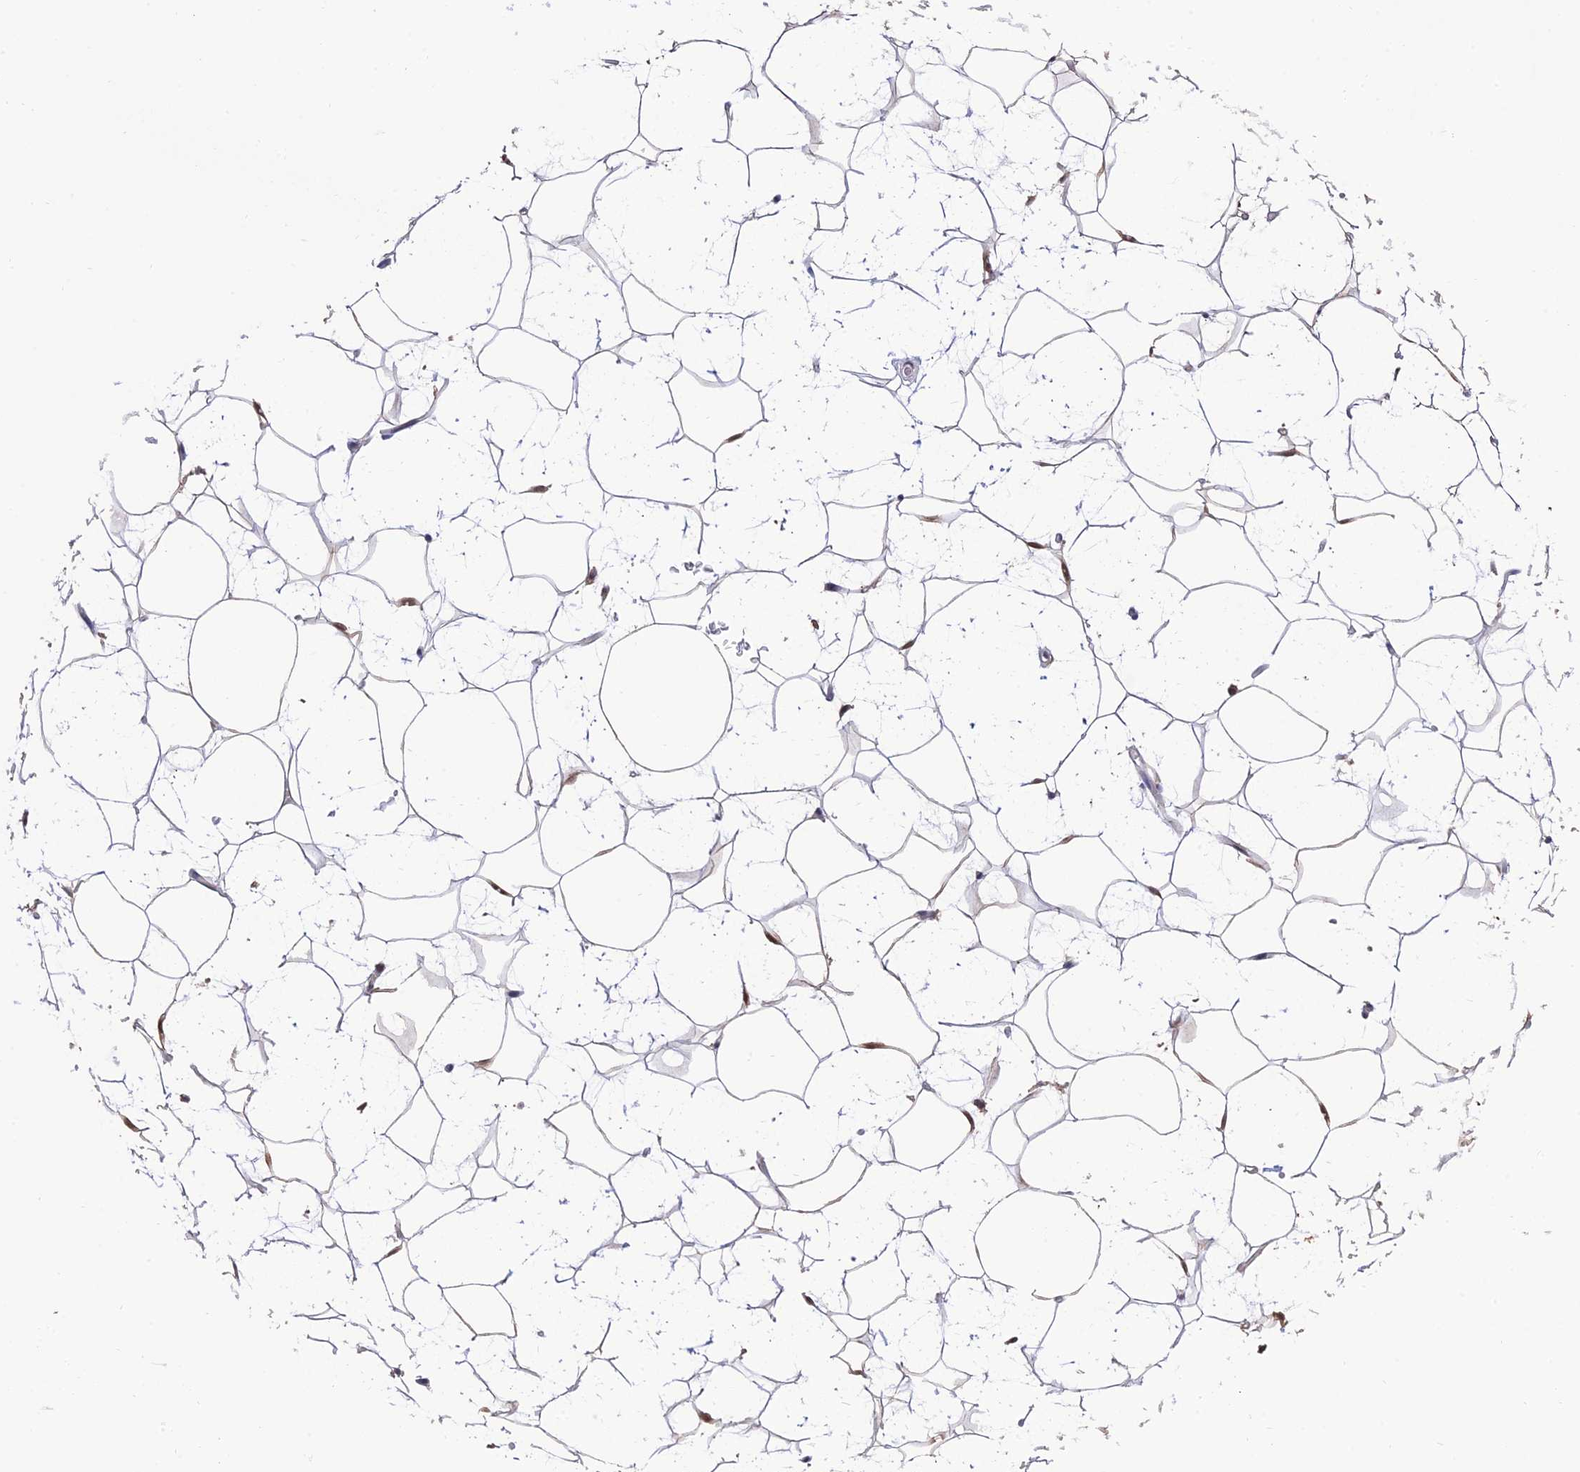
{"staining": {"intensity": "moderate", "quantity": "<25%", "location": "cytoplasmic/membranous"}, "tissue": "adipose tissue", "cell_type": "Adipocytes", "image_type": "normal", "snomed": [{"axis": "morphology", "description": "Normal tissue, NOS"}, {"axis": "topography", "description": "Breast"}], "caption": "Protein expression analysis of benign human adipose tissue reveals moderate cytoplasmic/membranous positivity in approximately <25% of adipocytes. Immunohistochemistry stains the protein in brown and the nuclei are stained blue.", "gene": "MNS1", "patient": {"sex": "female", "age": 26}}